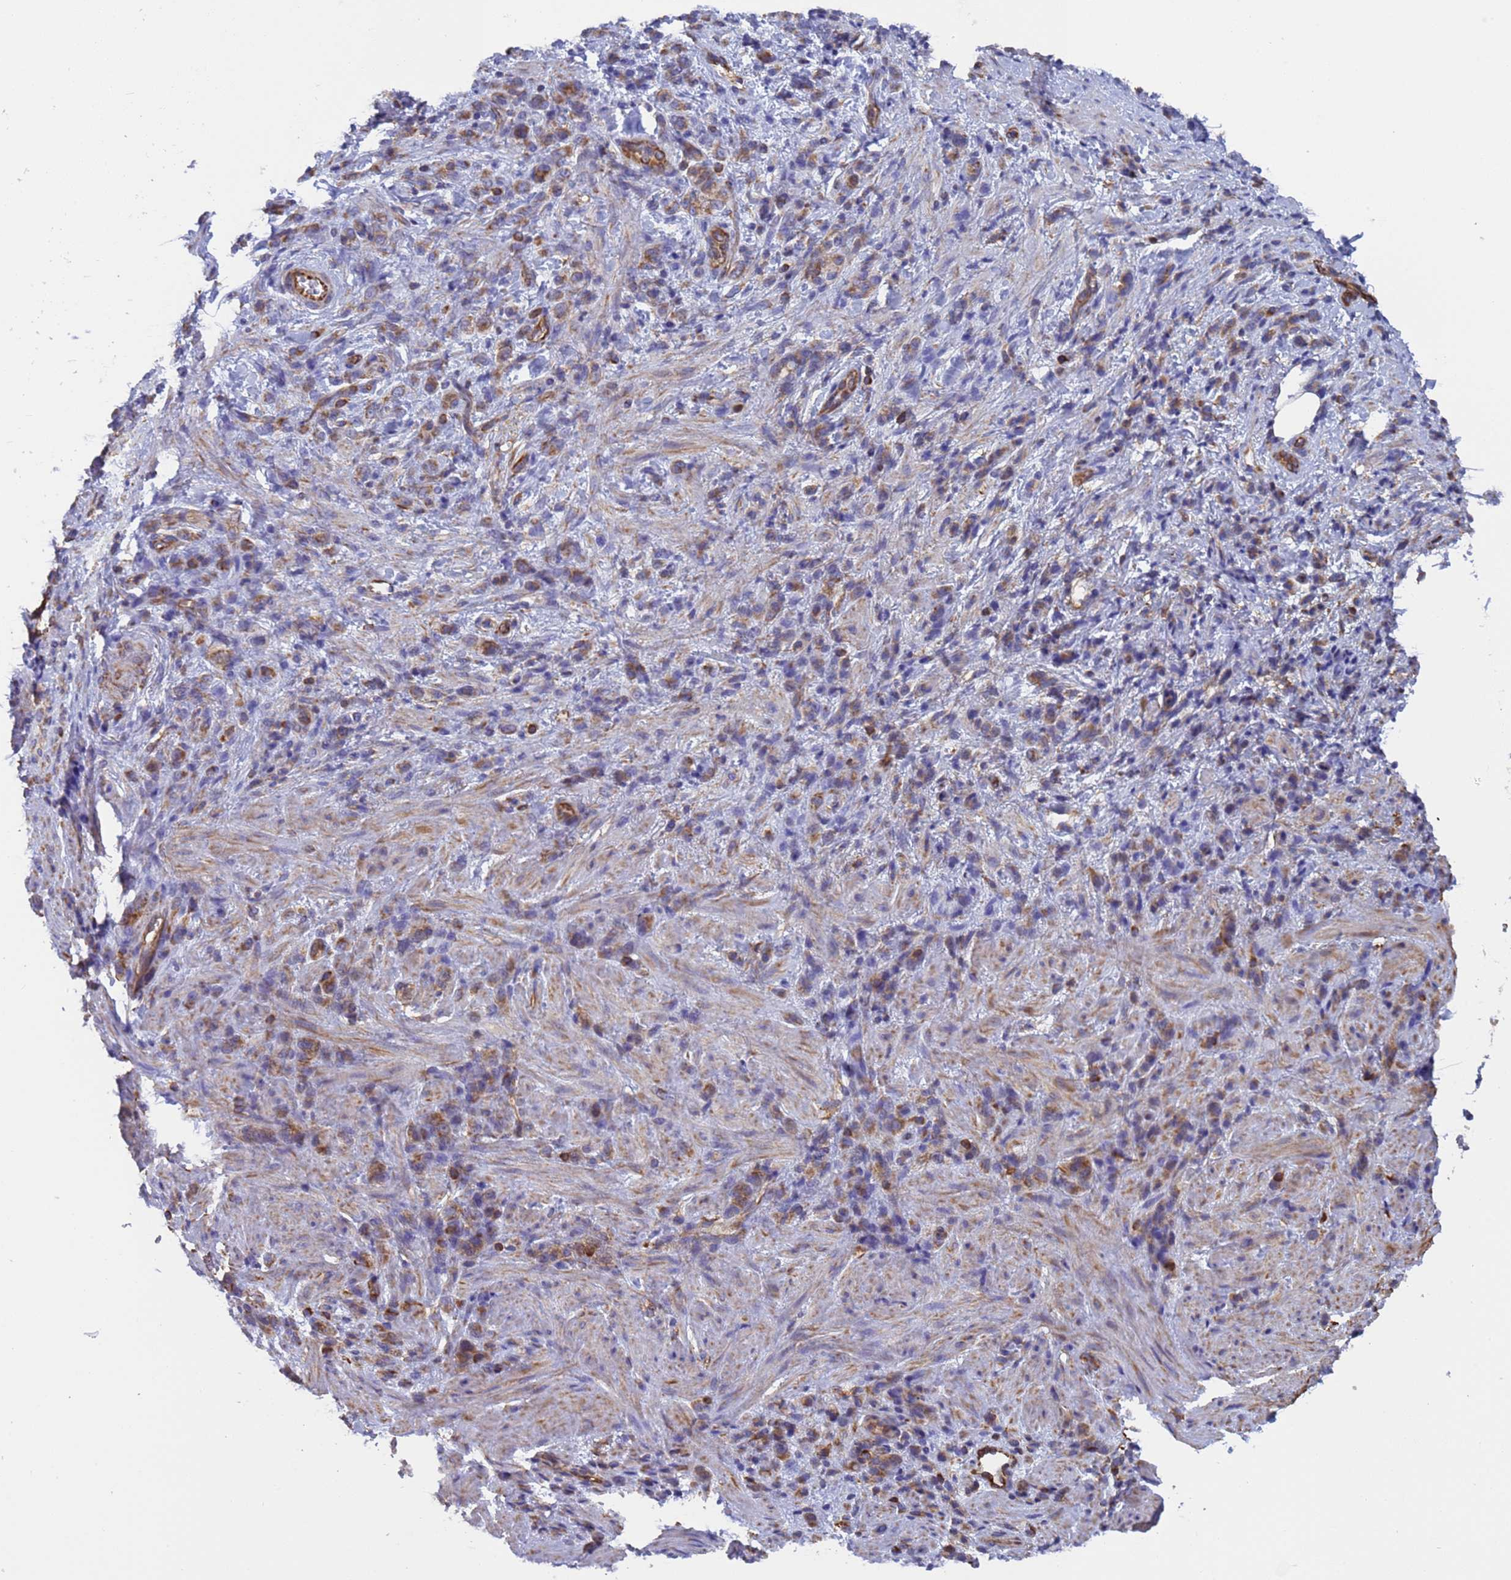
{"staining": {"intensity": "moderate", "quantity": "25%-75%", "location": "cytoplasmic/membranous"}, "tissue": "stomach cancer", "cell_type": "Tumor cells", "image_type": "cancer", "snomed": [{"axis": "morphology", "description": "Adenocarcinoma, NOS"}, {"axis": "topography", "description": "Stomach"}], "caption": "DAB immunohistochemical staining of stomach cancer shows moderate cytoplasmic/membranous protein positivity in about 25%-75% of tumor cells.", "gene": "NUDT12", "patient": {"sex": "male", "age": 77}}